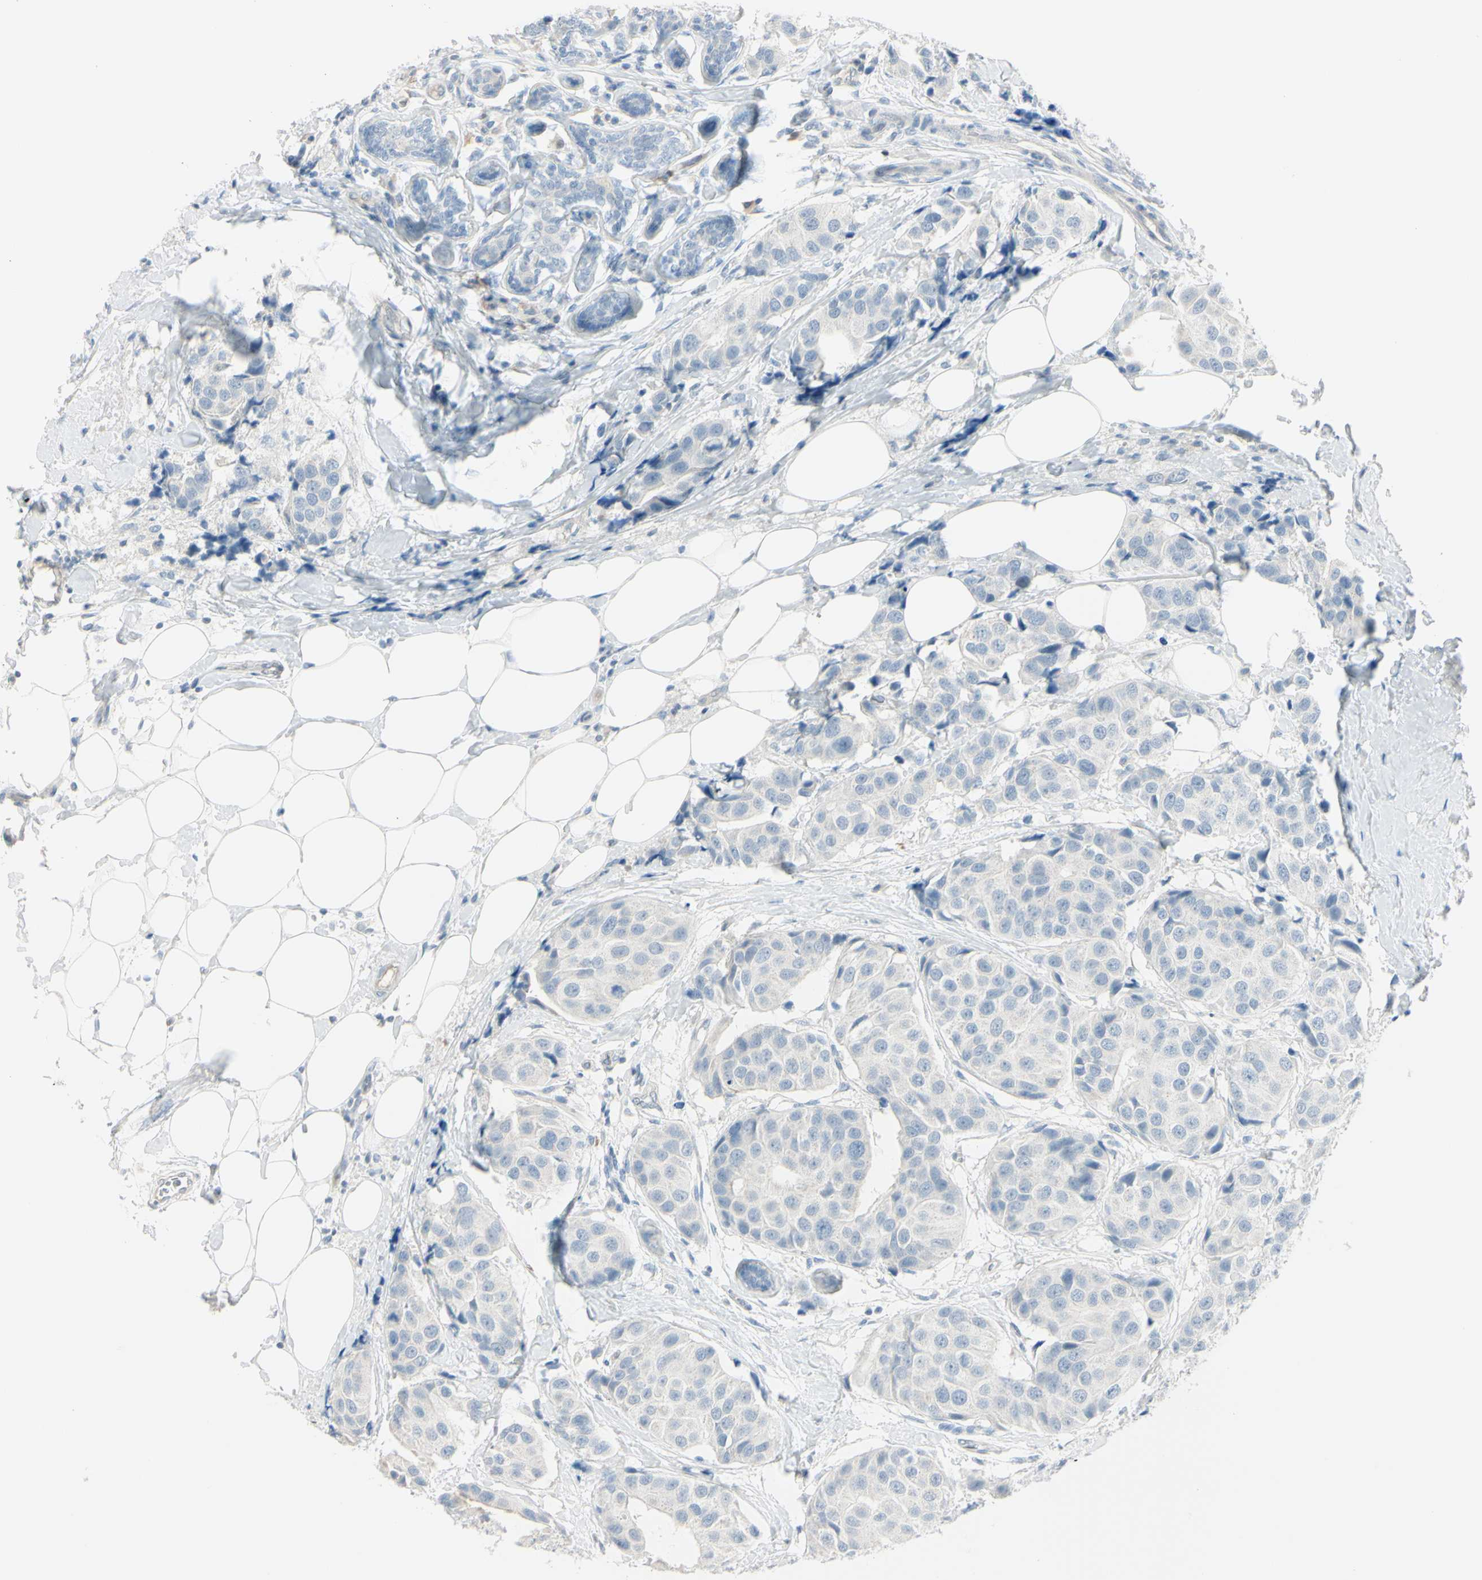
{"staining": {"intensity": "negative", "quantity": "none", "location": "none"}, "tissue": "breast cancer", "cell_type": "Tumor cells", "image_type": "cancer", "snomed": [{"axis": "morphology", "description": "Normal tissue, NOS"}, {"axis": "morphology", "description": "Duct carcinoma"}, {"axis": "topography", "description": "Breast"}], "caption": "A high-resolution photomicrograph shows immunohistochemistry staining of breast cancer, which exhibits no significant staining in tumor cells.", "gene": "ASB9", "patient": {"sex": "female", "age": 39}}